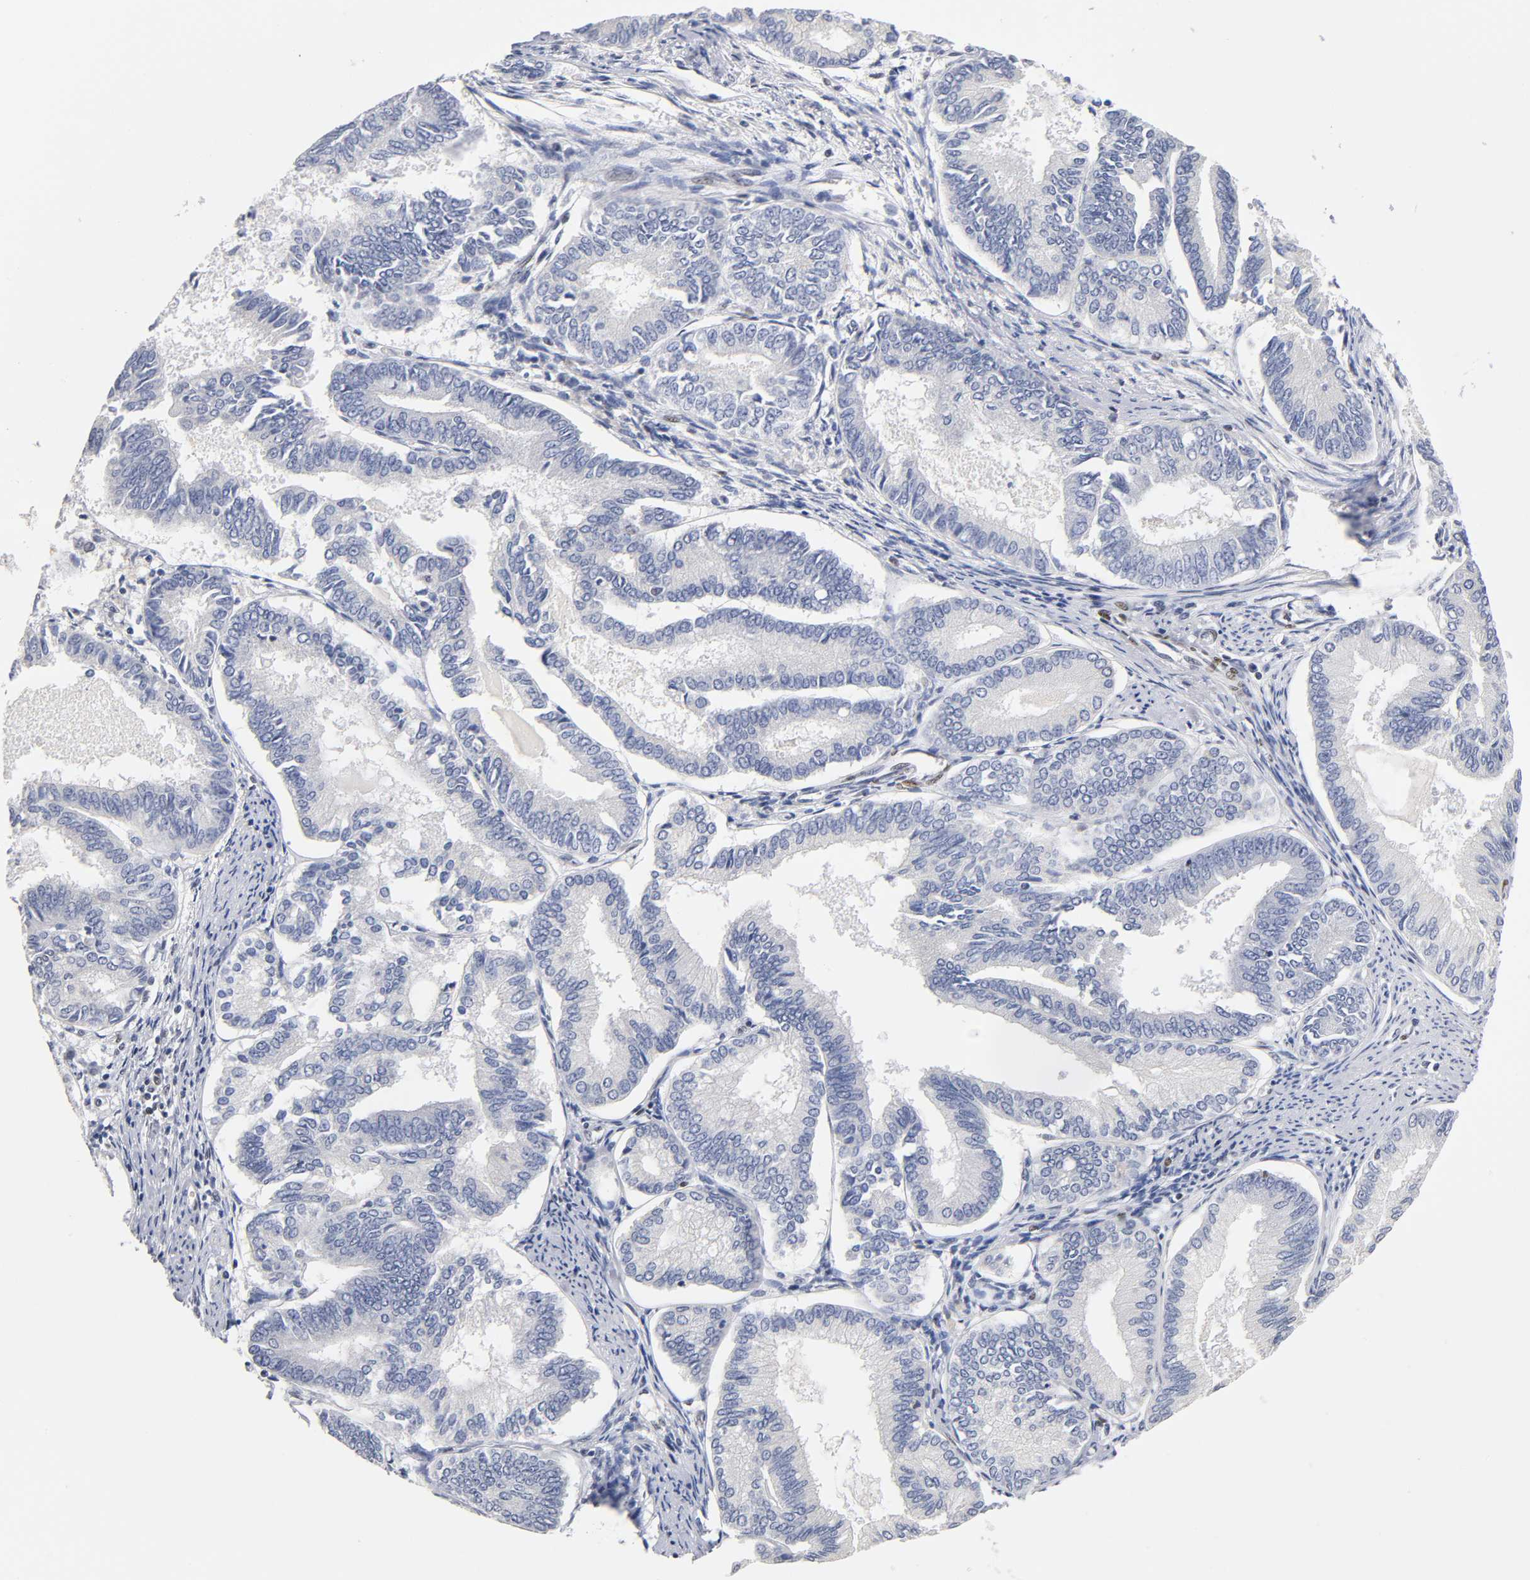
{"staining": {"intensity": "negative", "quantity": "none", "location": "none"}, "tissue": "endometrial cancer", "cell_type": "Tumor cells", "image_type": "cancer", "snomed": [{"axis": "morphology", "description": "Adenocarcinoma, NOS"}, {"axis": "topography", "description": "Endometrium"}], "caption": "This is a histopathology image of immunohistochemistry staining of endometrial cancer (adenocarcinoma), which shows no expression in tumor cells.", "gene": "NR3C1", "patient": {"sex": "female", "age": 86}}